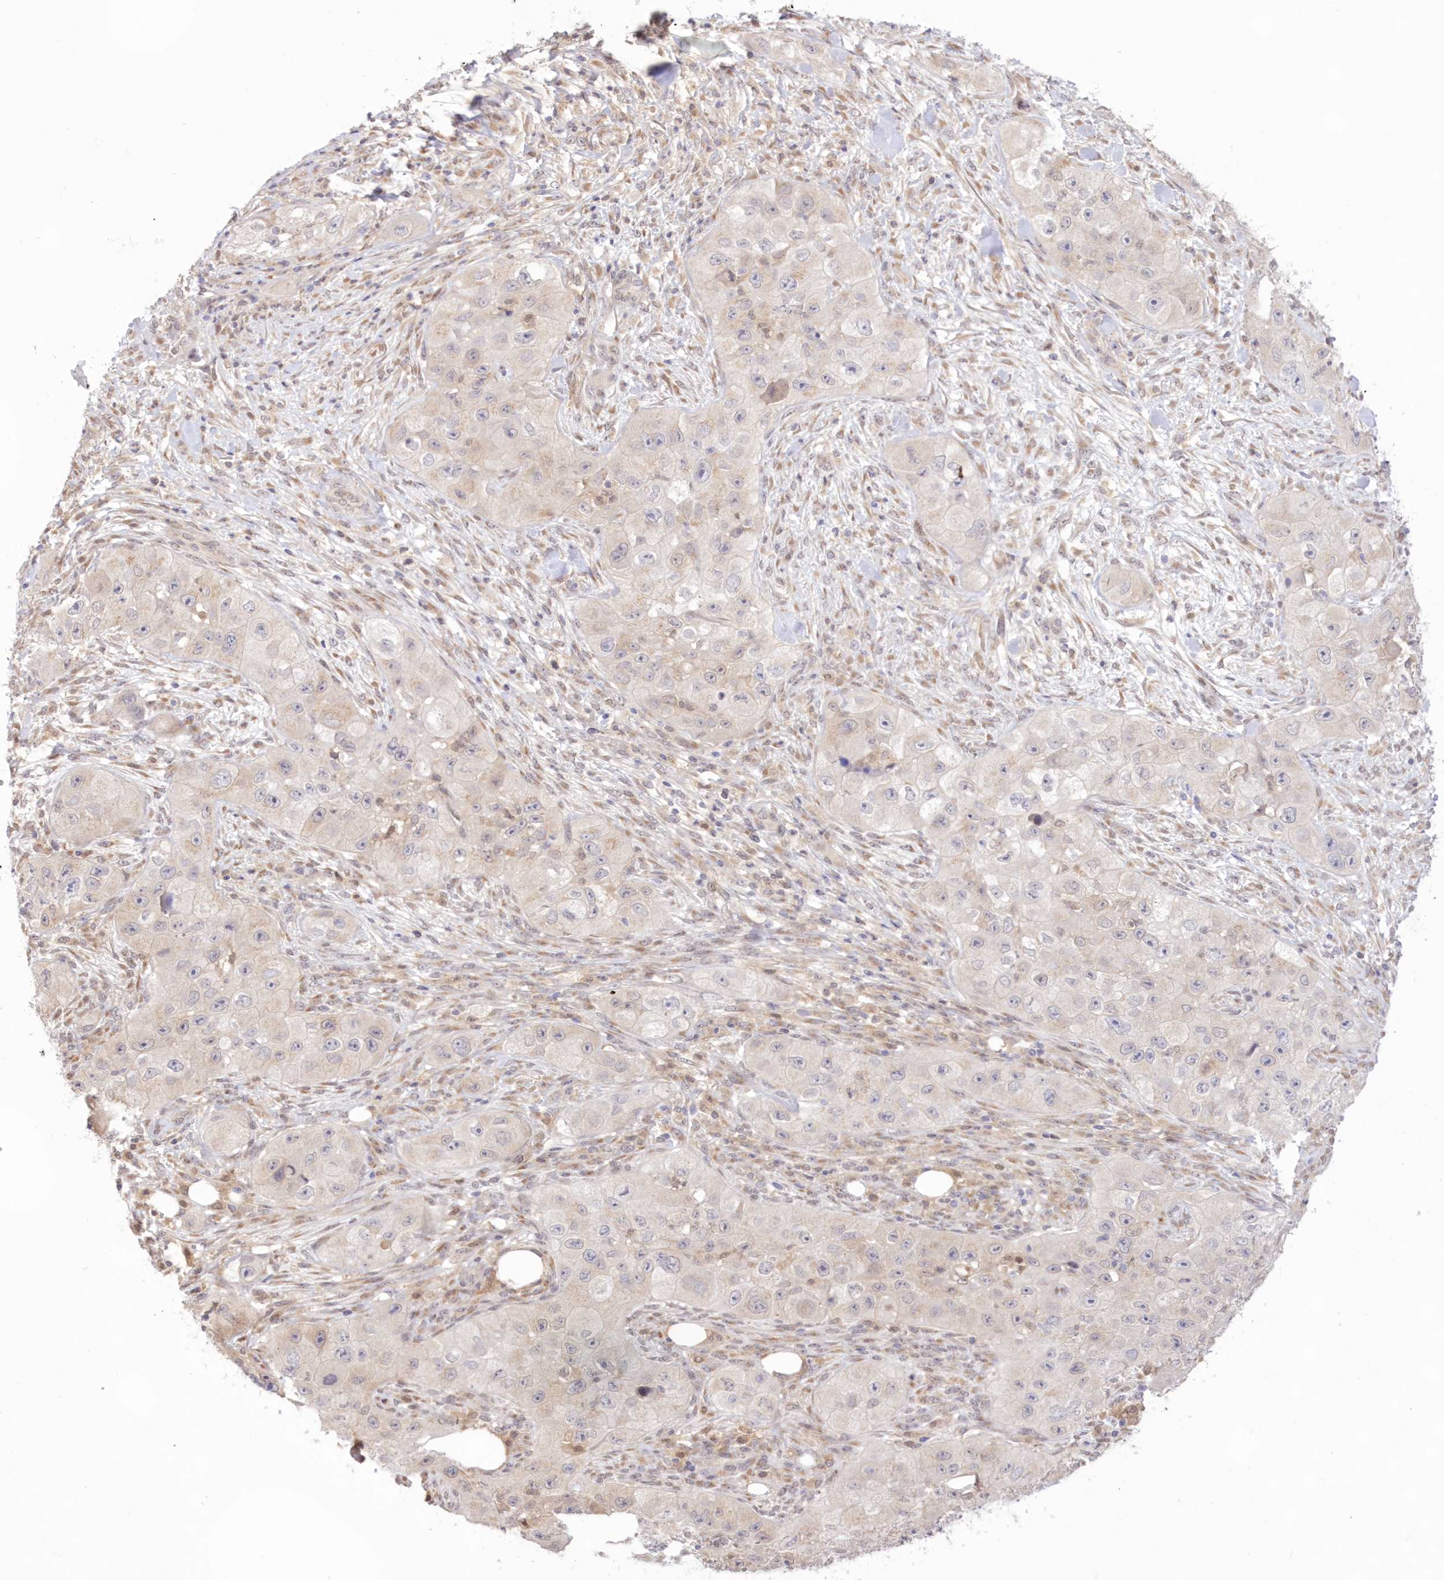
{"staining": {"intensity": "negative", "quantity": "none", "location": "none"}, "tissue": "skin cancer", "cell_type": "Tumor cells", "image_type": "cancer", "snomed": [{"axis": "morphology", "description": "Squamous cell carcinoma, NOS"}, {"axis": "topography", "description": "Skin"}, {"axis": "topography", "description": "Subcutis"}], "caption": "Tumor cells show no significant expression in skin squamous cell carcinoma. (DAB IHC, high magnification).", "gene": "RNPEP", "patient": {"sex": "male", "age": 73}}